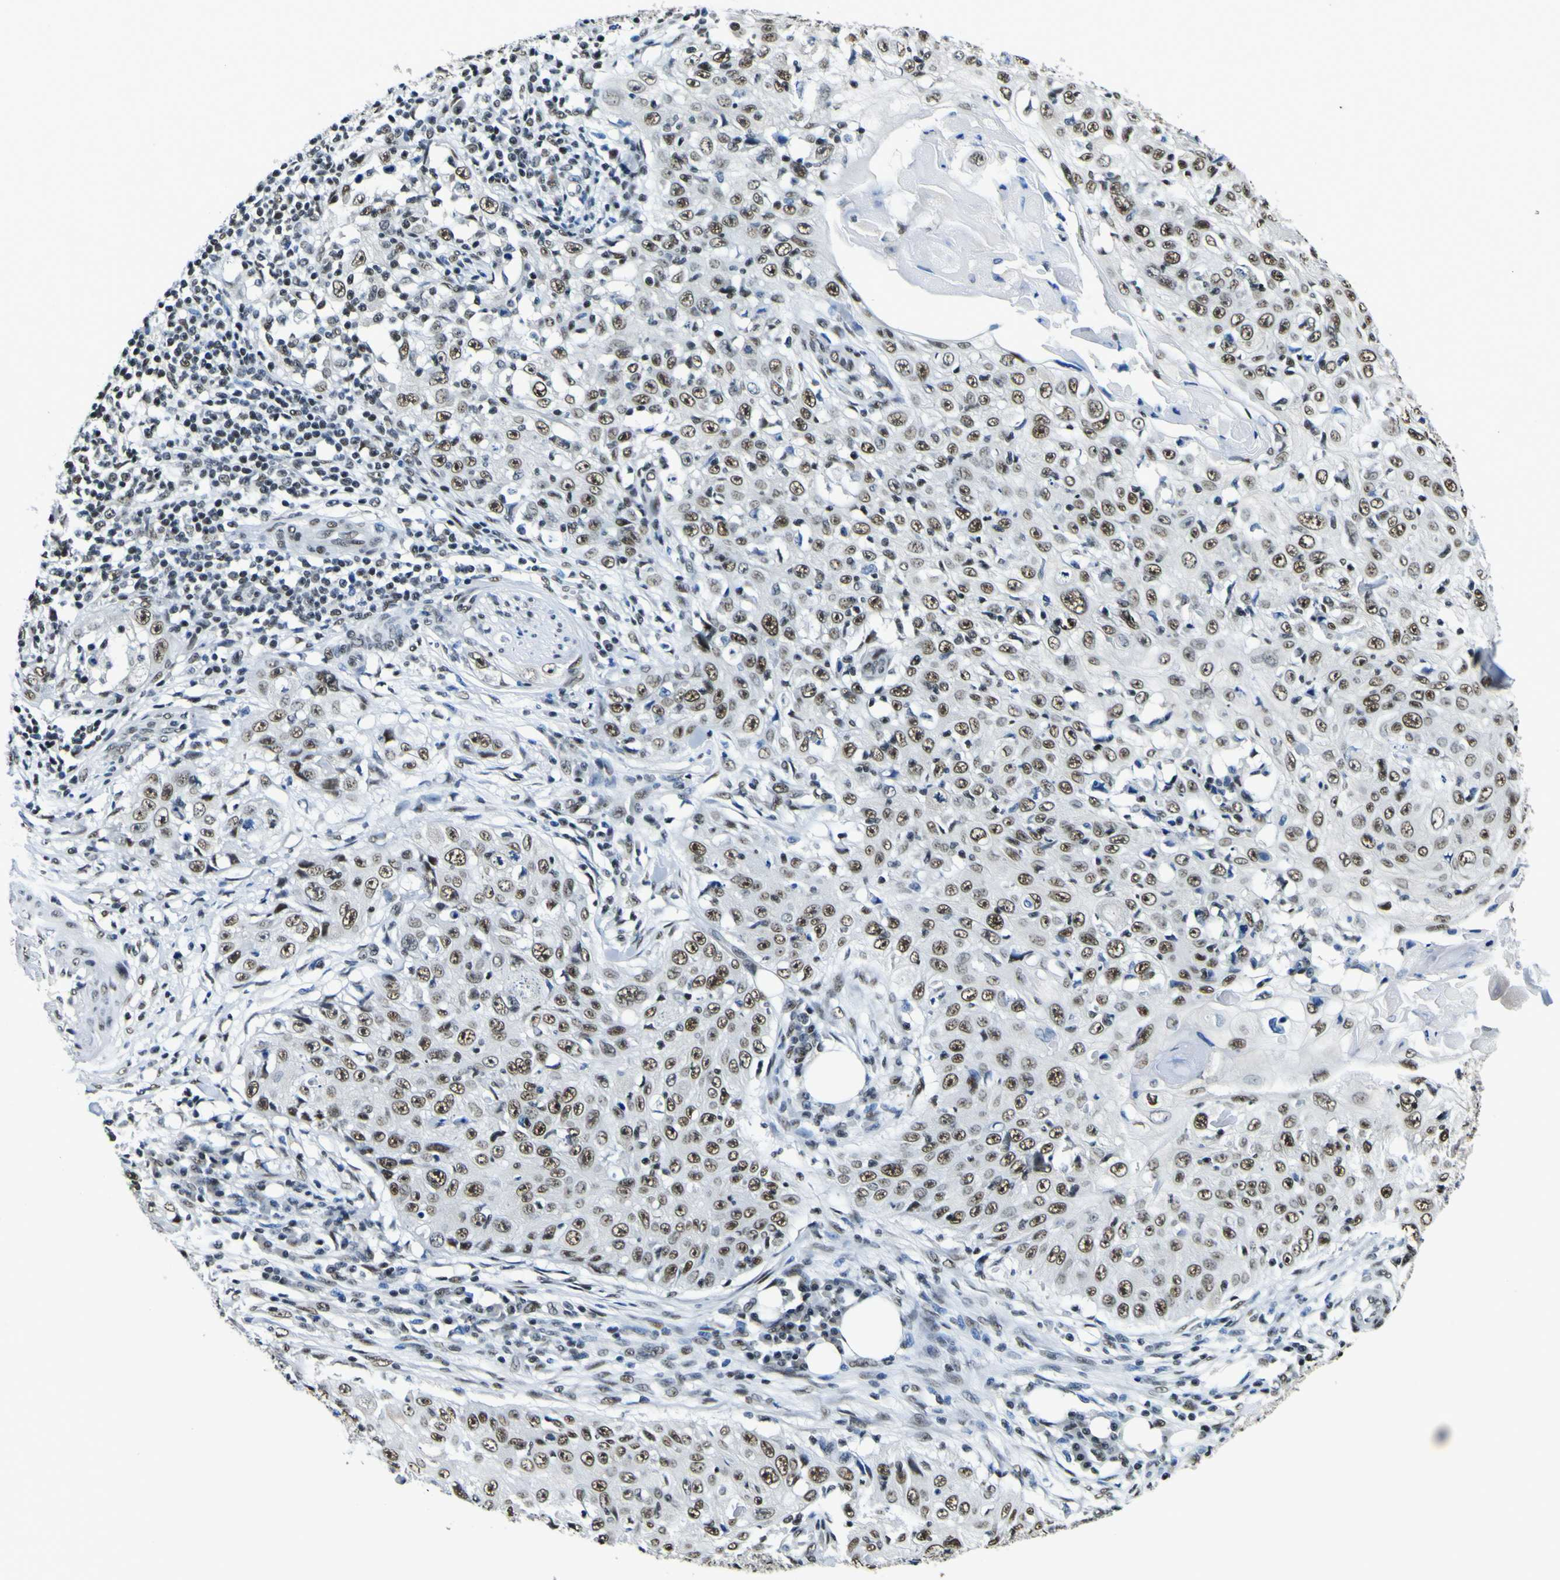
{"staining": {"intensity": "strong", "quantity": ">75%", "location": "nuclear"}, "tissue": "skin cancer", "cell_type": "Tumor cells", "image_type": "cancer", "snomed": [{"axis": "morphology", "description": "Squamous cell carcinoma, NOS"}, {"axis": "topography", "description": "Skin"}], "caption": "This image shows IHC staining of human skin squamous cell carcinoma, with high strong nuclear staining in approximately >75% of tumor cells.", "gene": "SP1", "patient": {"sex": "male", "age": 86}}